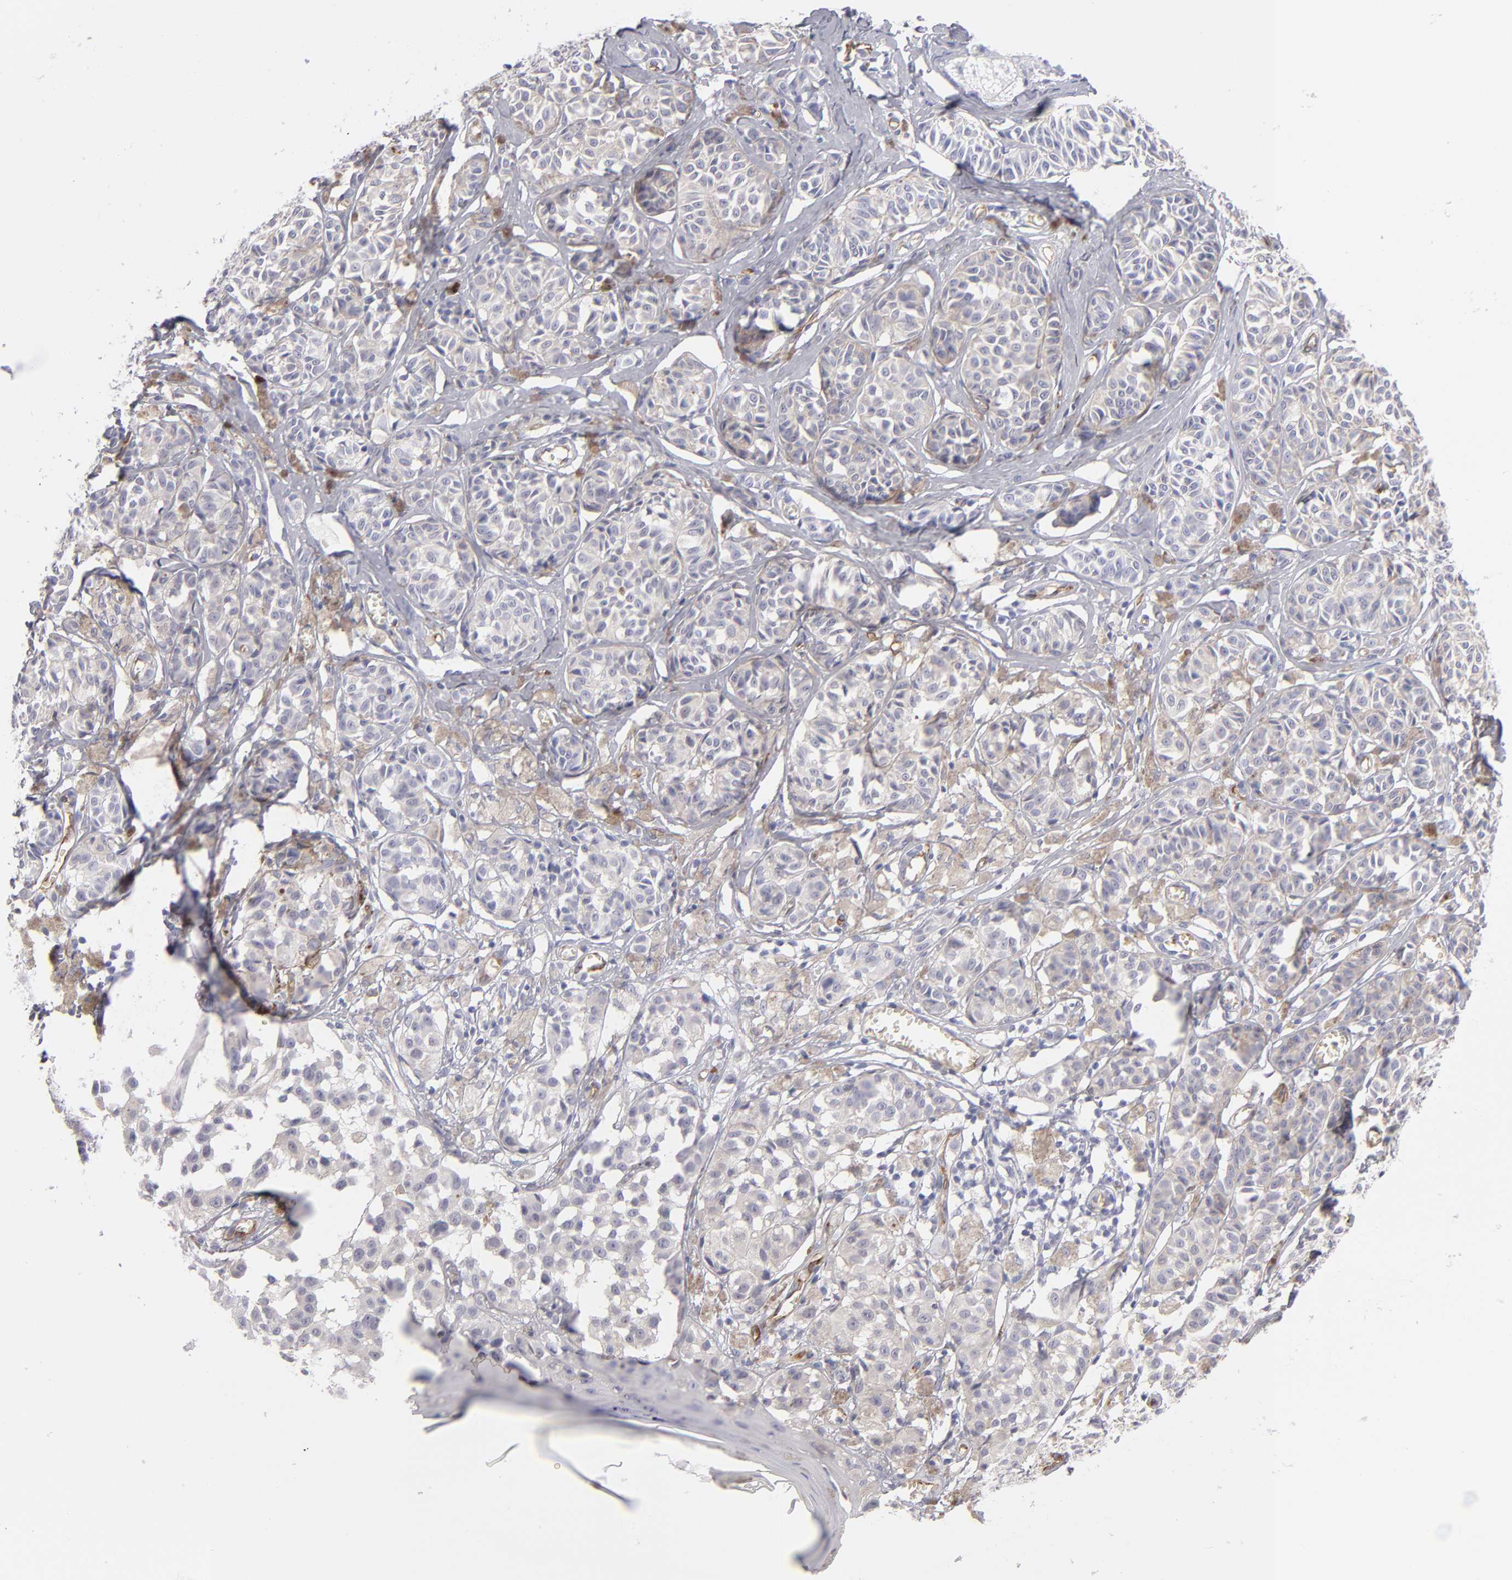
{"staining": {"intensity": "negative", "quantity": "none", "location": "none"}, "tissue": "melanoma", "cell_type": "Tumor cells", "image_type": "cancer", "snomed": [{"axis": "morphology", "description": "Malignant melanoma, NOS"}, {"axis": "topography", "description": "Skin"}], "caption": "Tumor cells show no significant protein expression in malignant melanoma. The staining is performed using DAB brown chromogen with nuclei counter-stained in using hematoxylin.", "gene": "PLVAP", "patient": {"sex": "male", "age": 76}}